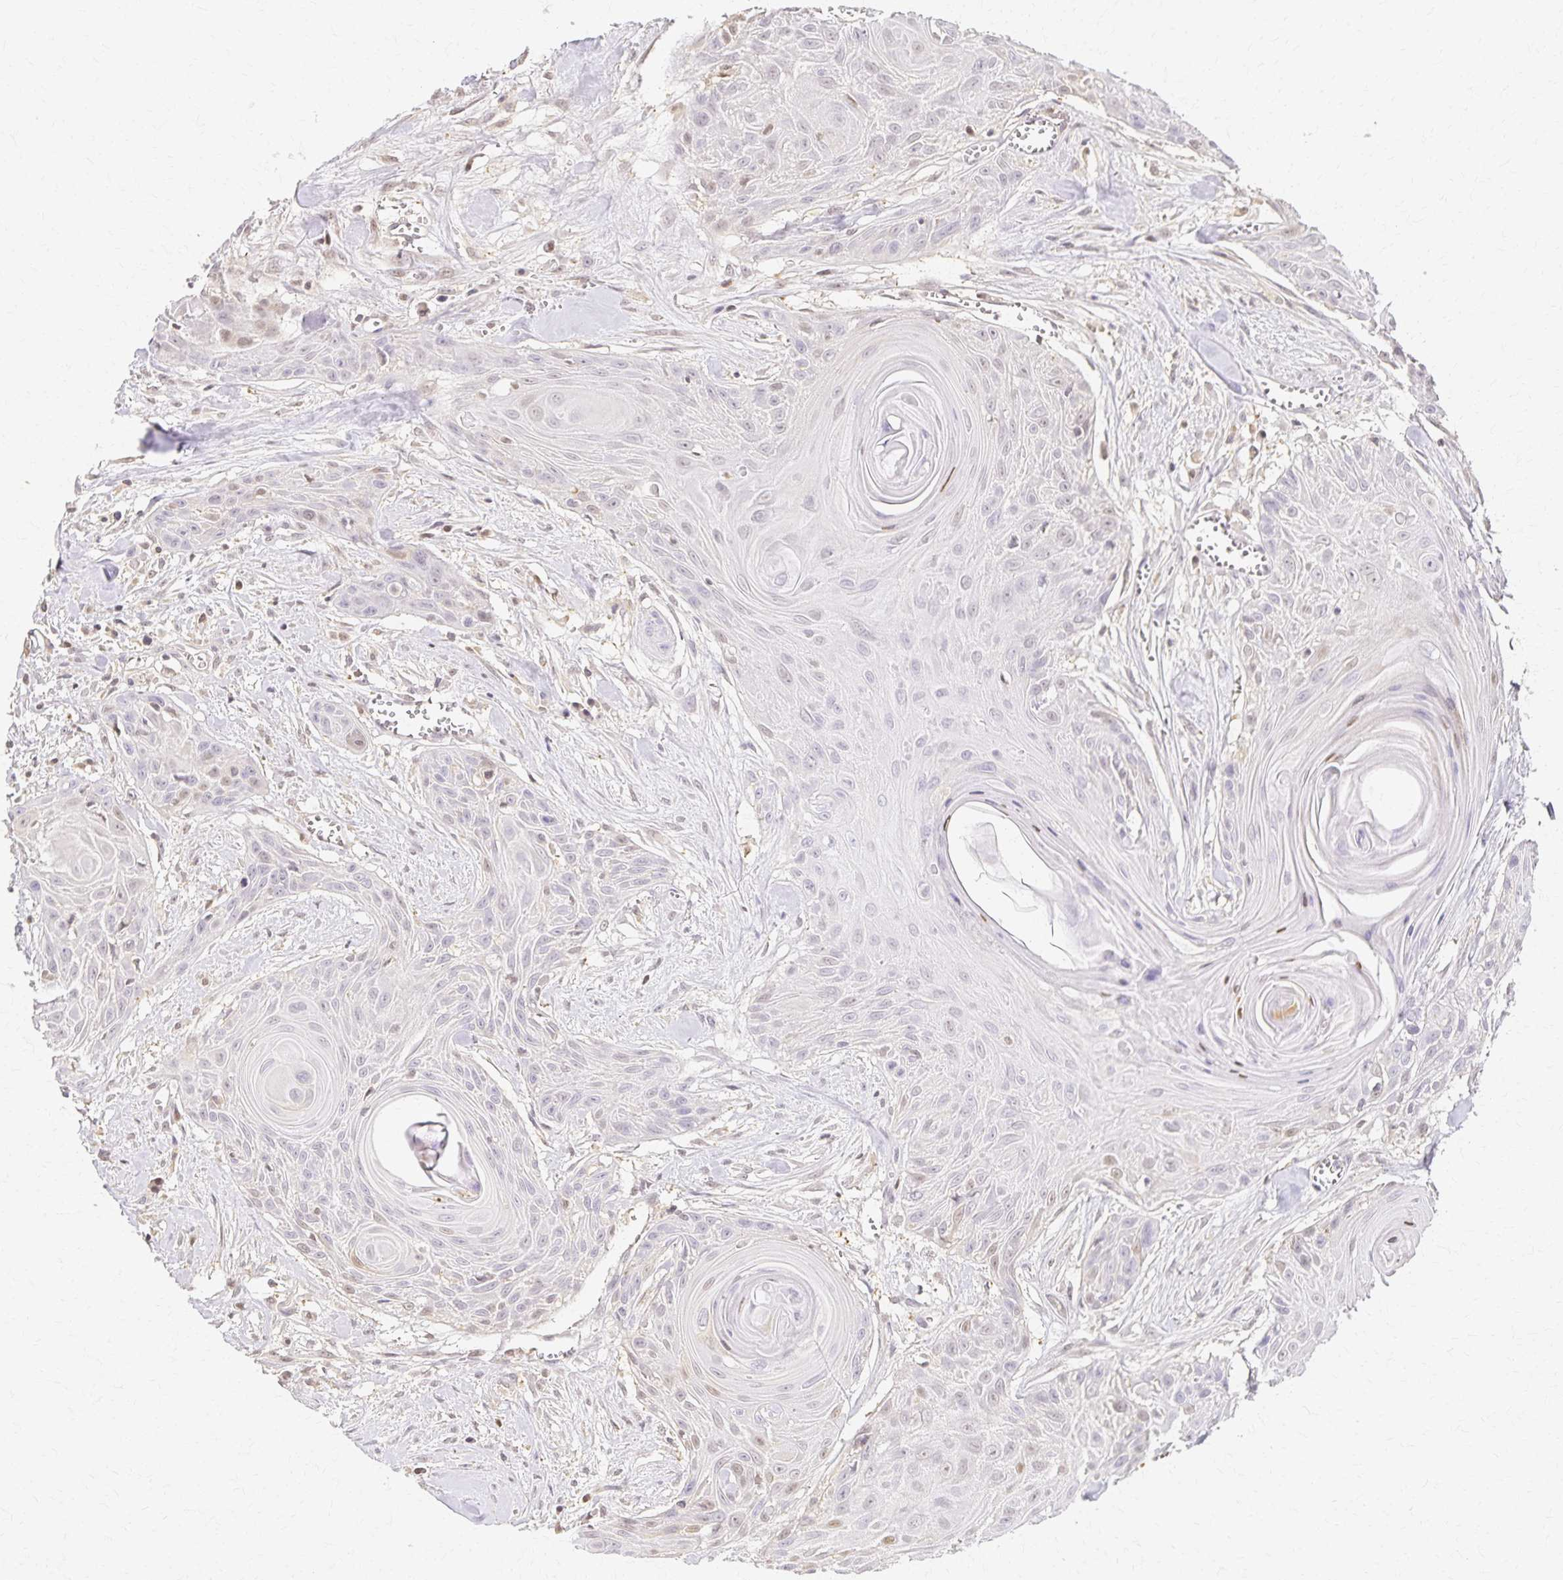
{"staining": {"intensity": "weak", "quantity": "<25%", "location": "nuclear"}, "tissue": "head and neck cancer", "cell_type": "Tumor cells", "image_type": "cancer", "snomed": [{"axis": "morphology", "description": "Squamous cell carcinoma, NOS"}, {"axis": "topography", "description": "Lymph node"}, {"axis": "topography", "description": "Salivary gland"}, {"axis": "topography", "description": "Head-Neck"}], "caption": "Immunohistochemistry (IHC) of squamous cell carcinoma (head and neck) displays no expression in tumor cells.", "gene": "AZGP1", "patient": {"sex": "female", "age": 74}}